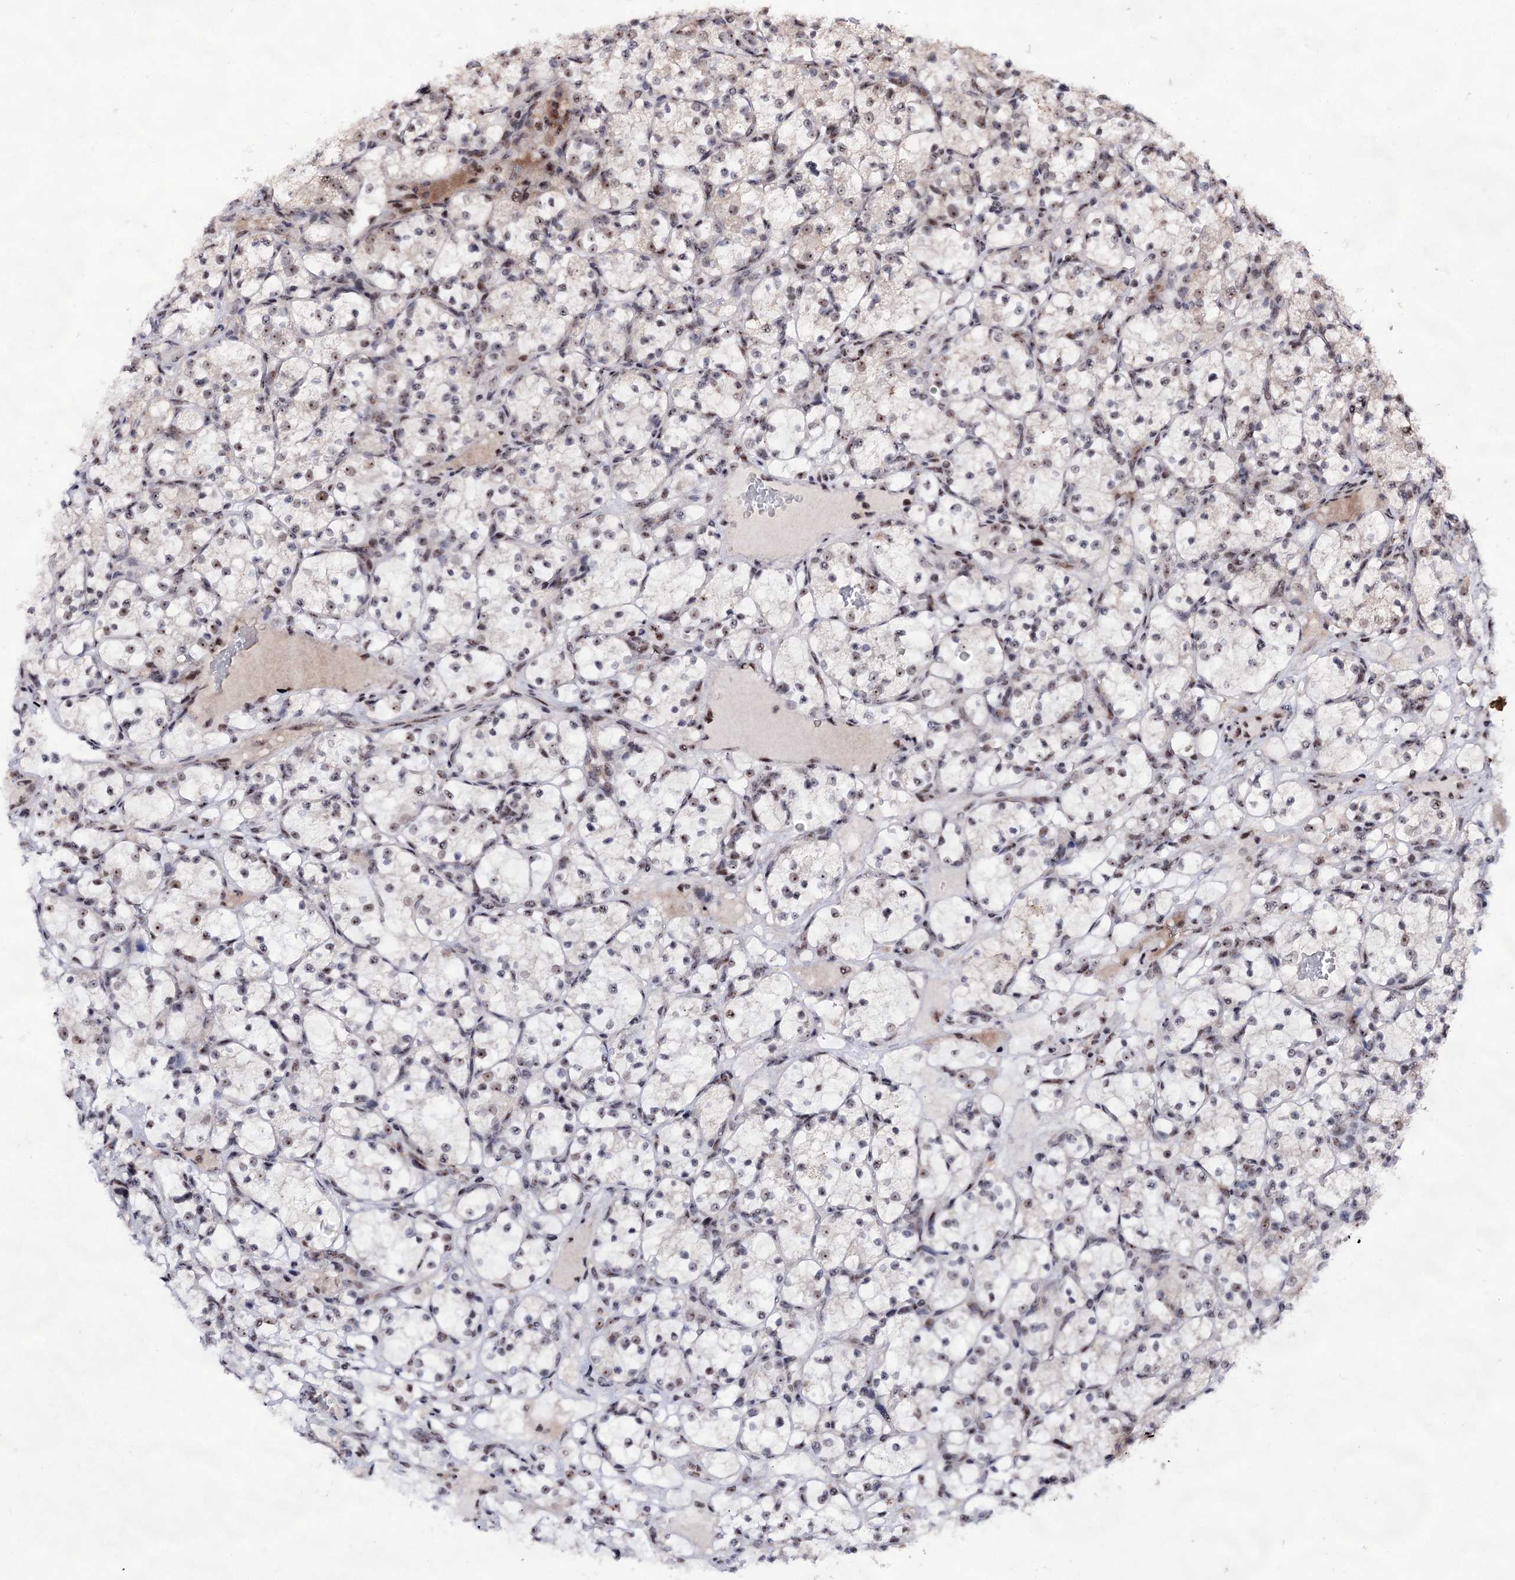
{"staining": {"intensity": "weak", "quantity": "25%-75%", "location": "nuclear"}, "tissue": "renal cancer", "cell_type": "Tumor cells", "image_type": "cancer", "snomed": [{"axis": "morphology", "description": "Adenocarcinoma, NOS"}, {"axis": "topography", "description": "Kidney"}], "caption": "Immunohistochemistry image of renal cancer (adenocarcinoma) stained for a protein (brown), which displays low levels of weak nuclear positivity in approximately 25%-75% of tumor cells.", "gene": "EXOSC10", "patient": {"sex": "female", "age": 69}}